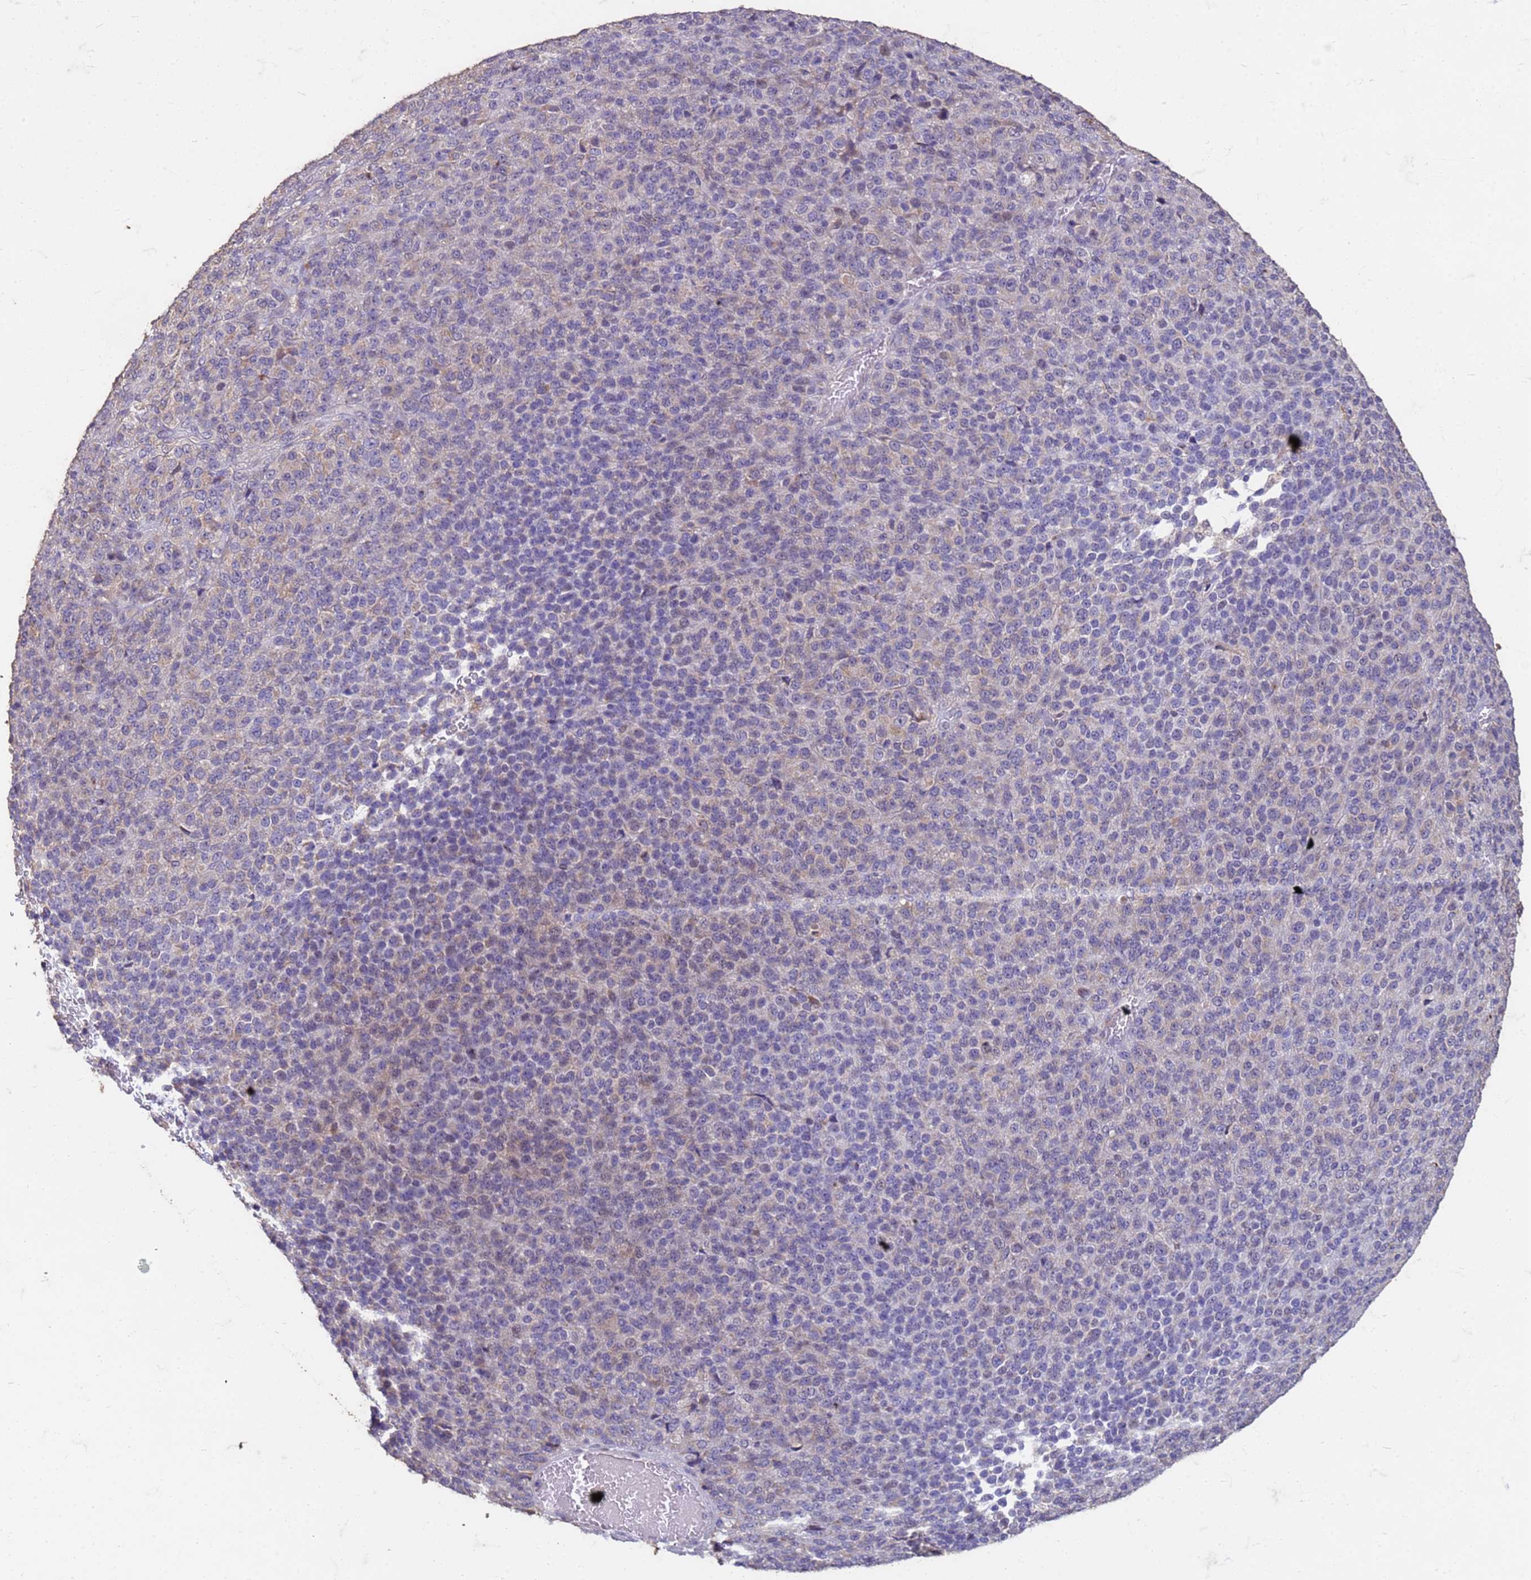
{"staining": {"intensity": "weak", "quantity": "<25%", "location": "cytoplasmic/membranous,nuclear"}, "tissue": "melanoma", "cell_type": "Tumor cells", "image_type": "cancer", "snomed": [{"axis": "morphology", "description": "Malignant melanoma, Metastatic site"}, {"axis": "topography", "description": "Brain"}], "caption": "Immunohistochemistry of human melanoma shows no staining in tumor cells. (Stains: DAB (3,3'-diaminobenzidine) immunohistochemistry with hematoxylin counter stain, Microscopy: brightfield microscopy at high magnification).", "gene": "SLC25A15", "patient": {"sex": "female", "age": 56}}